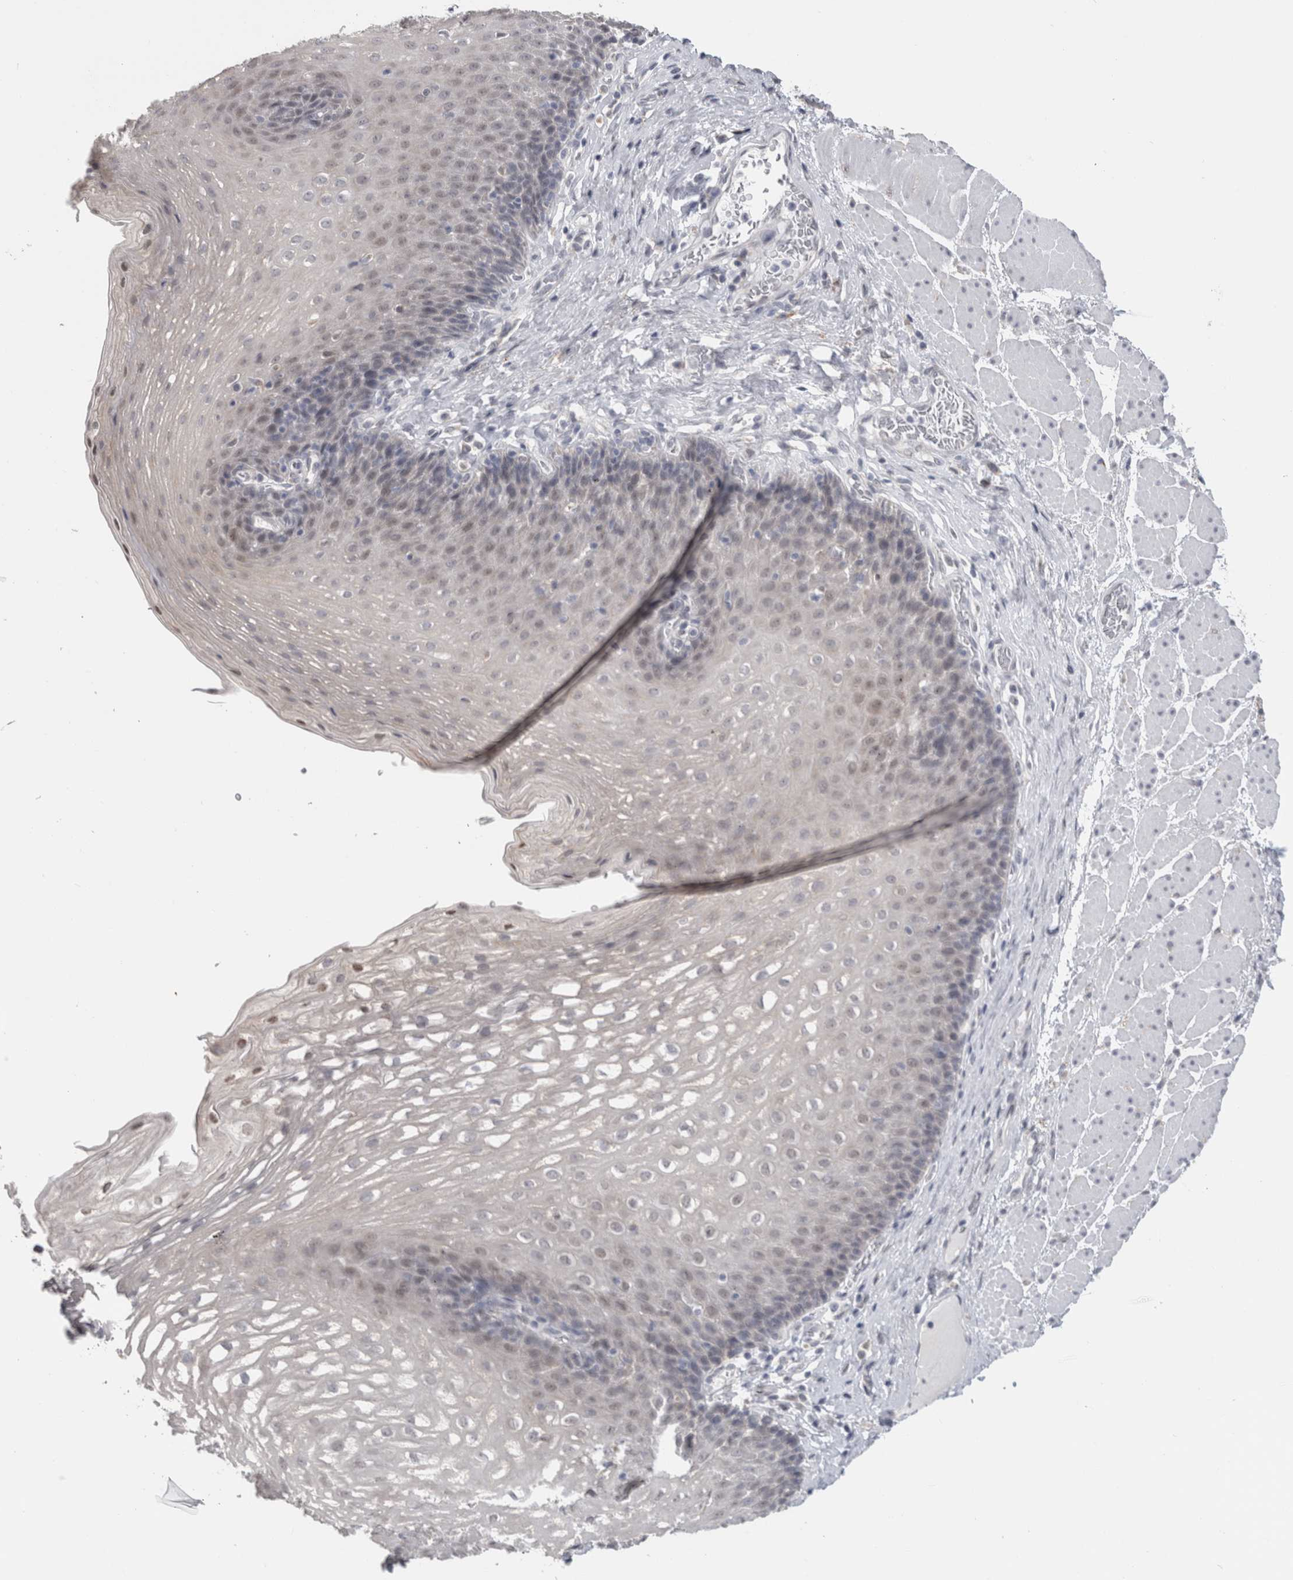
{"staining": {"intensity": "weak", "quantity": "<25%", "location": "nuclear"}, "tissue": "esophagus", "cell_type": "Squamous epithelial cells", "image_type": "normal", "snomed": [{"axis": "morphology", "description": "Normal tissue, NOS"}, {"axis": "topography", "description": "Esophagus"}], "caption": "This is a histopathology image of immunohistochemistry staining of unremarkable esophagus, which shows no staining in squamous epithelial cells.", "gene": "TMEM242", "patient": {"sex": "female", "age": 66}}